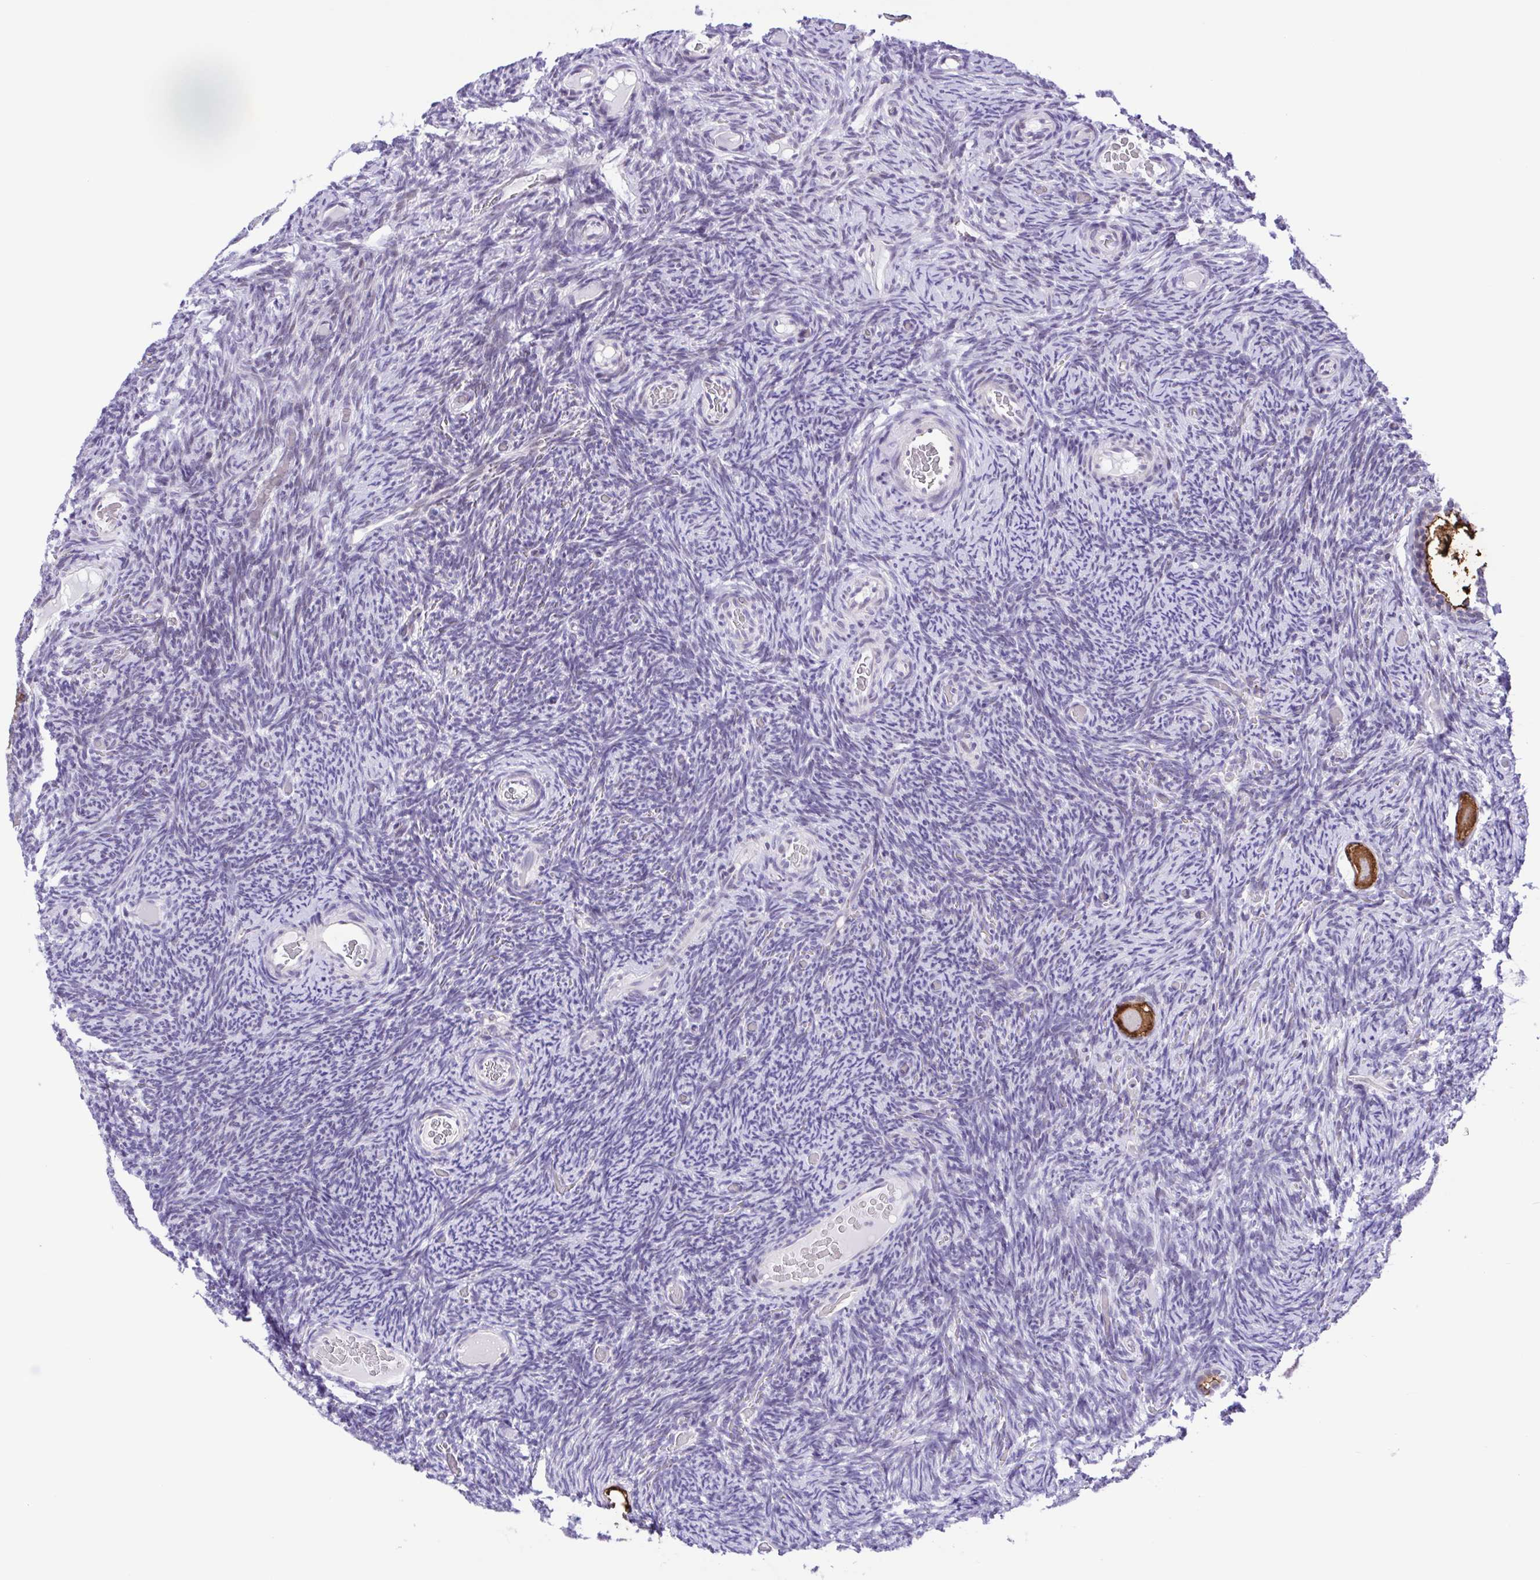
{"staining": {"intensity": "strong", "quantity": ">75%", "location": "cytoplasmic/membranous"}, "tissue": "ovary", "cell_type": "Follicle cells", "image_type": "normal", "snomed": [{"axis": "morphology", "description": "Normal tissue, NOS"}, {"axis": "topography", "description": "Ovary"}], "caption": "Immunohistochemistry (IHC) (DAB (3,3'-diaminobenzidine)) staining of benign ovary displays strong cytoplasmic/membranous protein staining in about >75% of follicle cells. Nuclei are stained in blue.", "gene": "ENSG00000286022", "patient": {"sex": "female", "age": 34}}